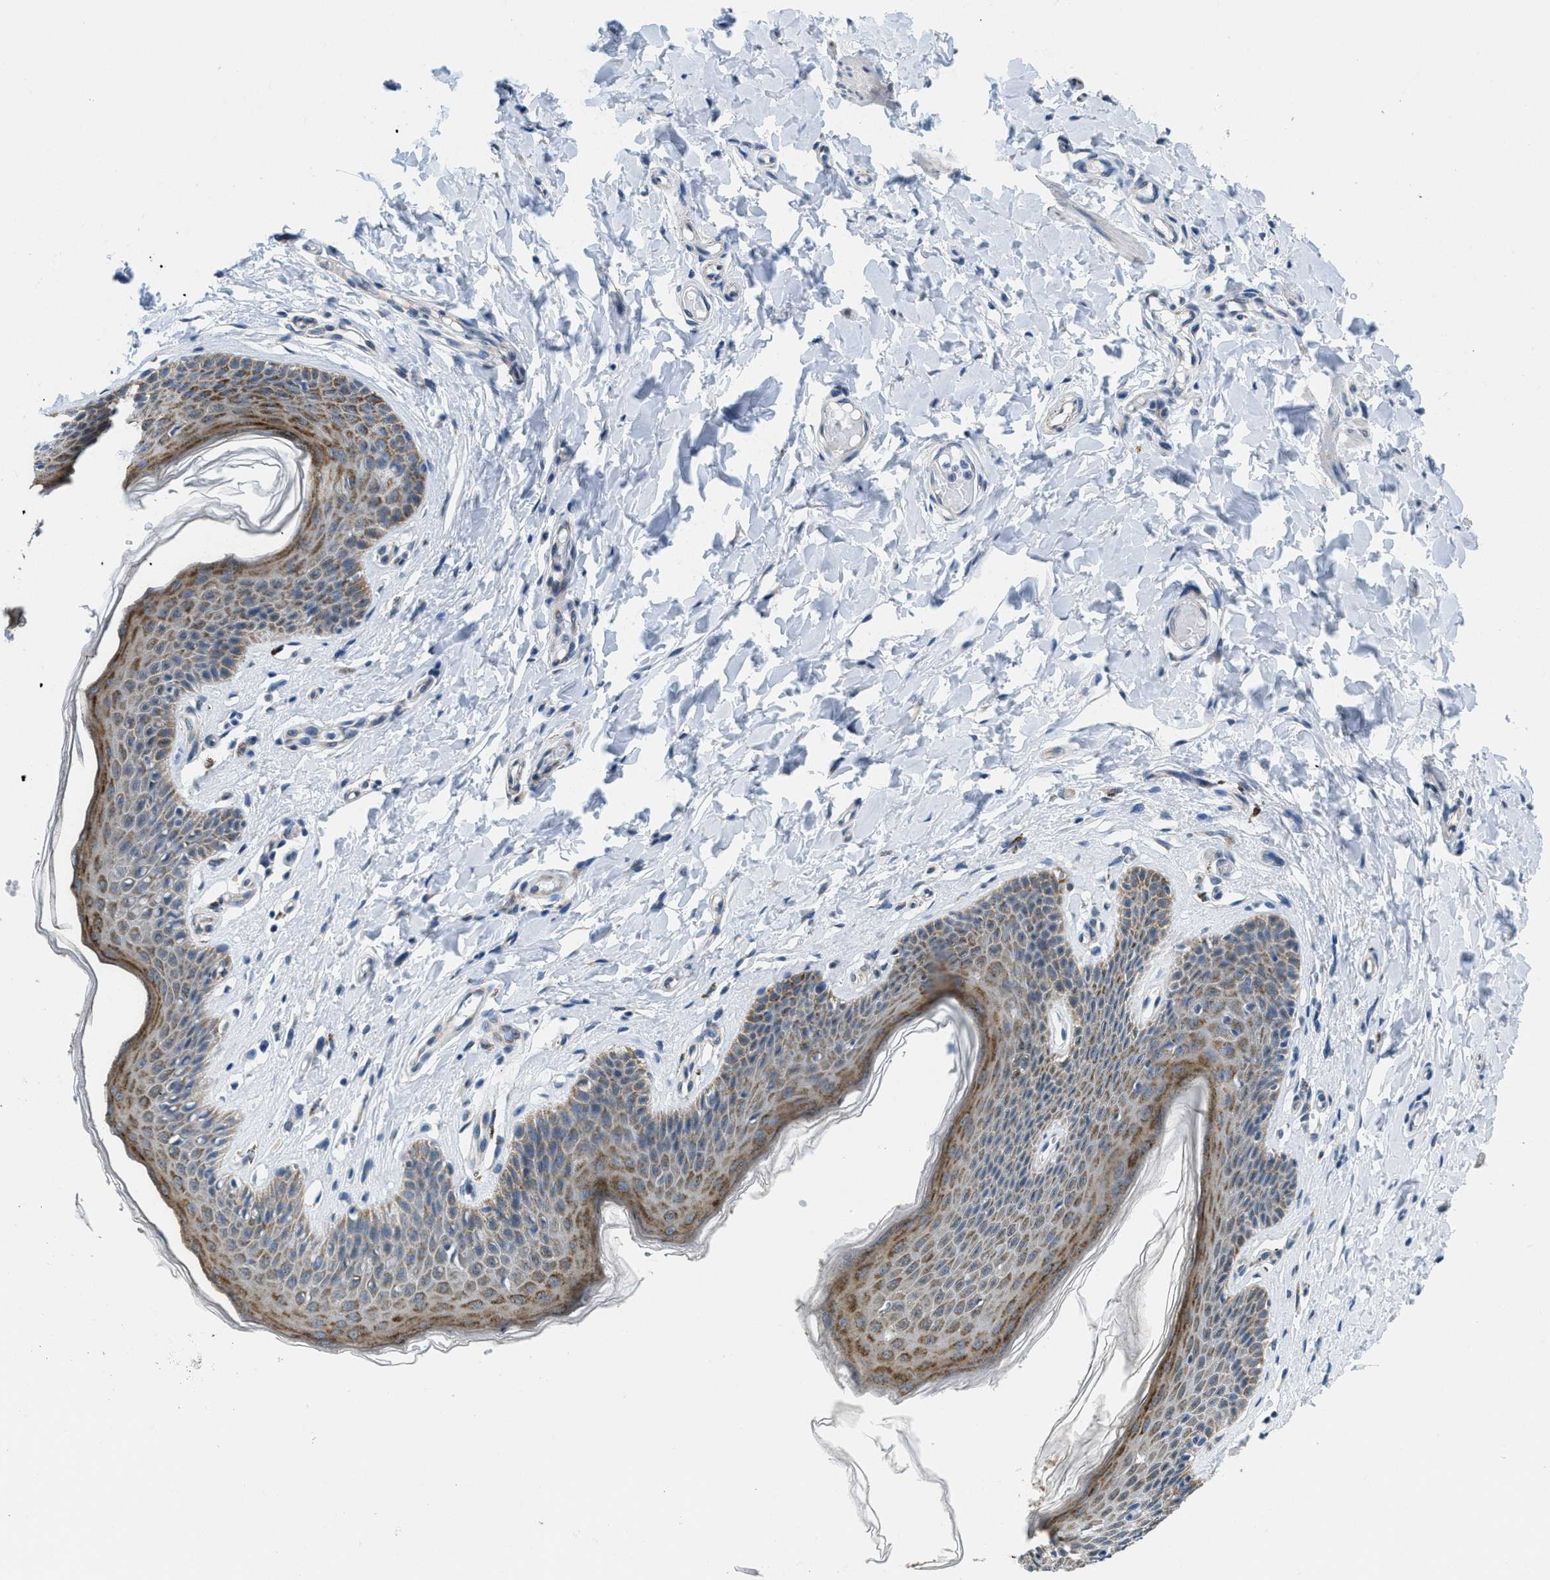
{"staining": {"intensity": "moderate", "quantity": ">75%", "location": "cytoplasmic/membranous"}, "tissue": "skin", "cell_type": "Epidermal cells", "image_type": "normal", "snomed": [{"axis": "morphology", "description": "Normal tissue, NOS"}, {"axis": "topography", "description": "Vulva"}], "caption": "Protein analysis of benign skin exhibits moderate cytoplasmic/membranous staining in about >75% of epidermal cells.", "gene": "TOMM70", "patient": {"sex": "female", "age": 66}}